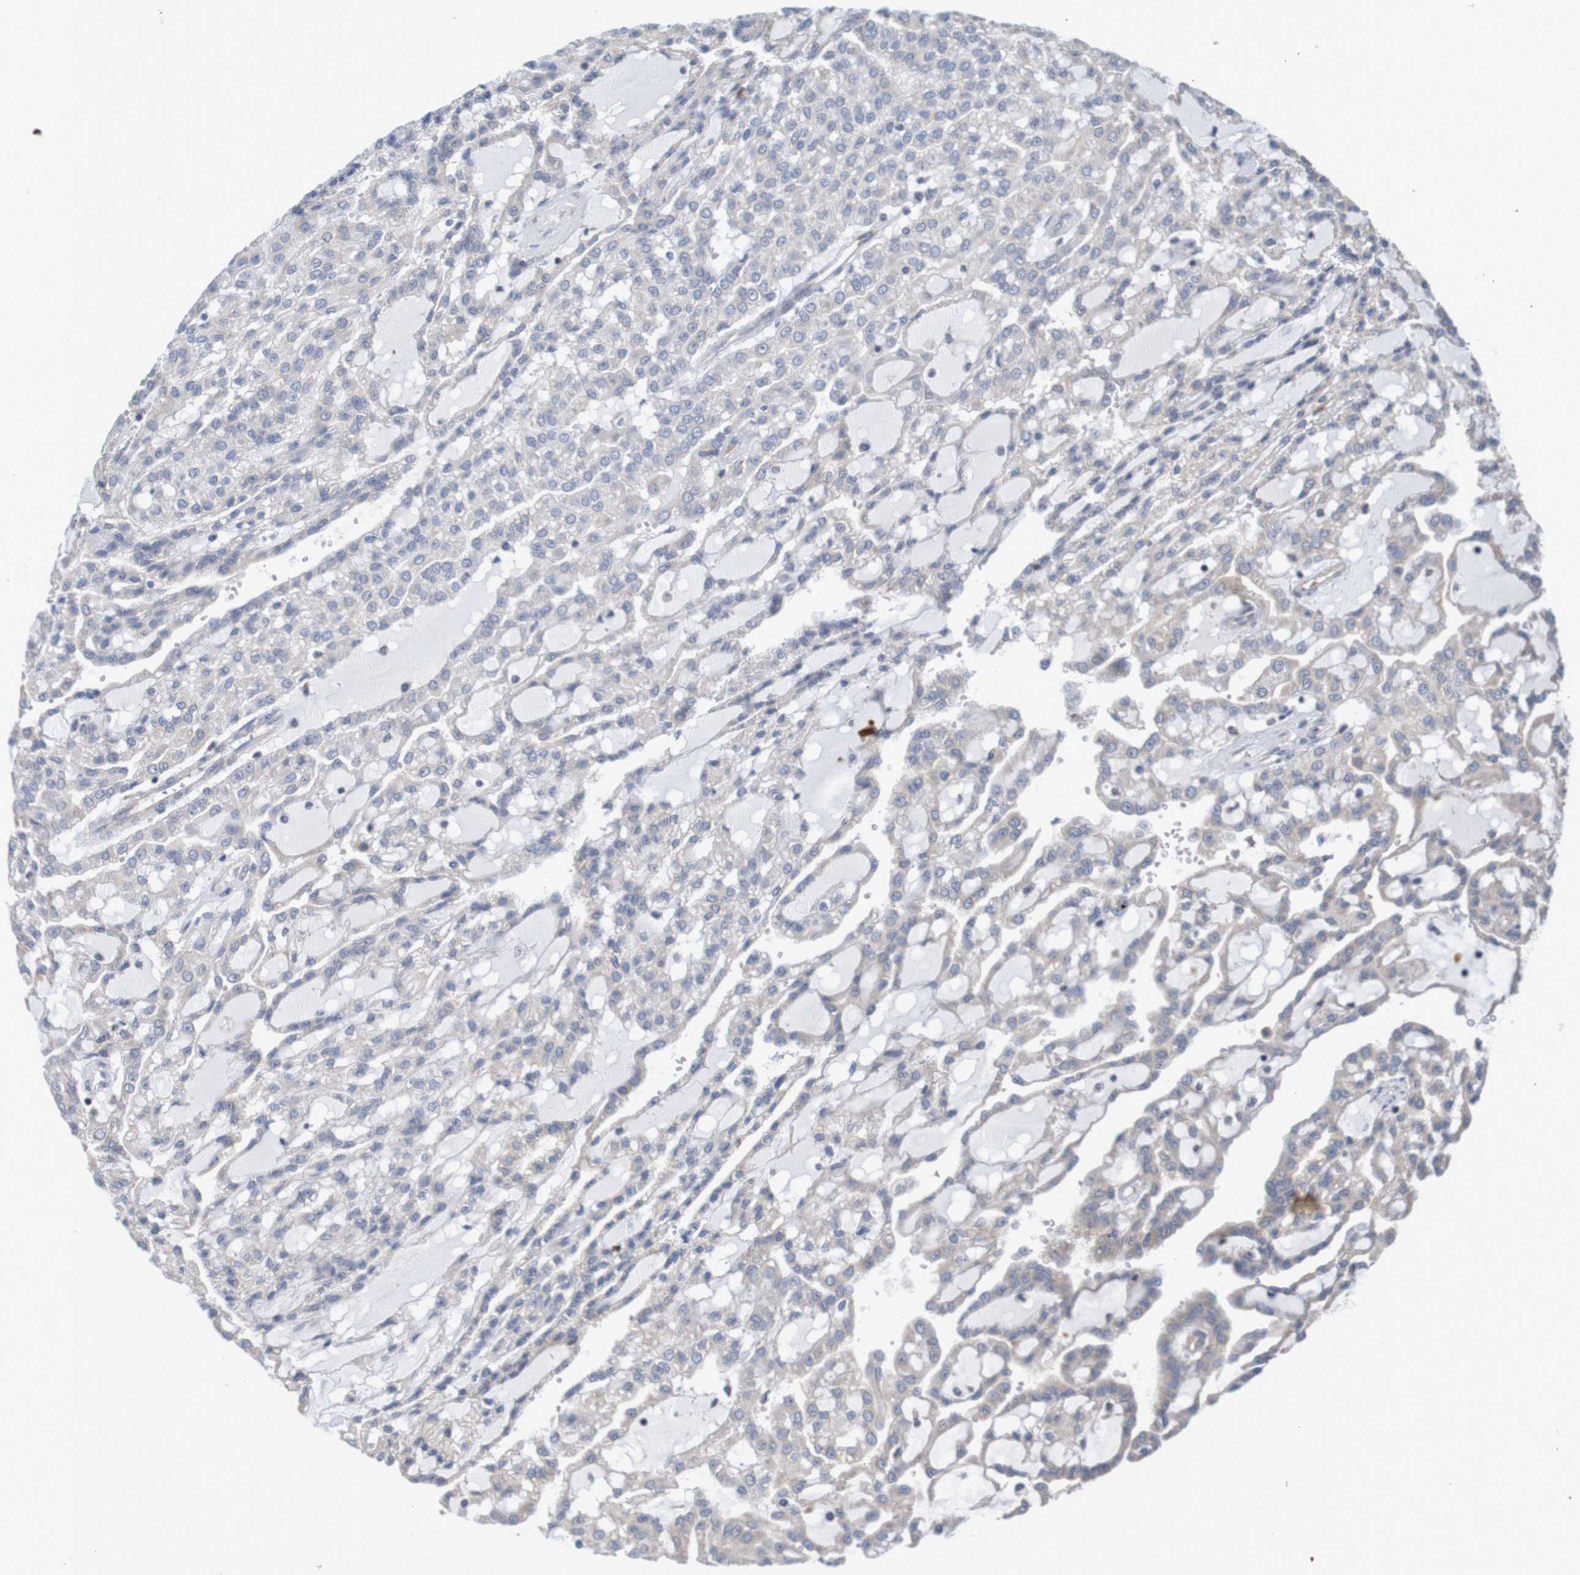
{"staining": {"intensity": "weak", "quantity": ">75%", "location": "cytoplasmic/membranous"}, "tissue": "renal cancer", "cell_type": "Tumor cells", "image_type": "cancer", "snomed": [{"axis": "morphology", "description": "Adenocarcinoma, NOS"}, {"axis": "topography", "description": "Kidney"}], "caption": "Adenocarcinoma (renal) tissue displays weak cytoplasmic/membranous expression in approximately >75% of tumor cells", "gene": "CLDN18", "patient": {"sex": "male", "age": 63}}